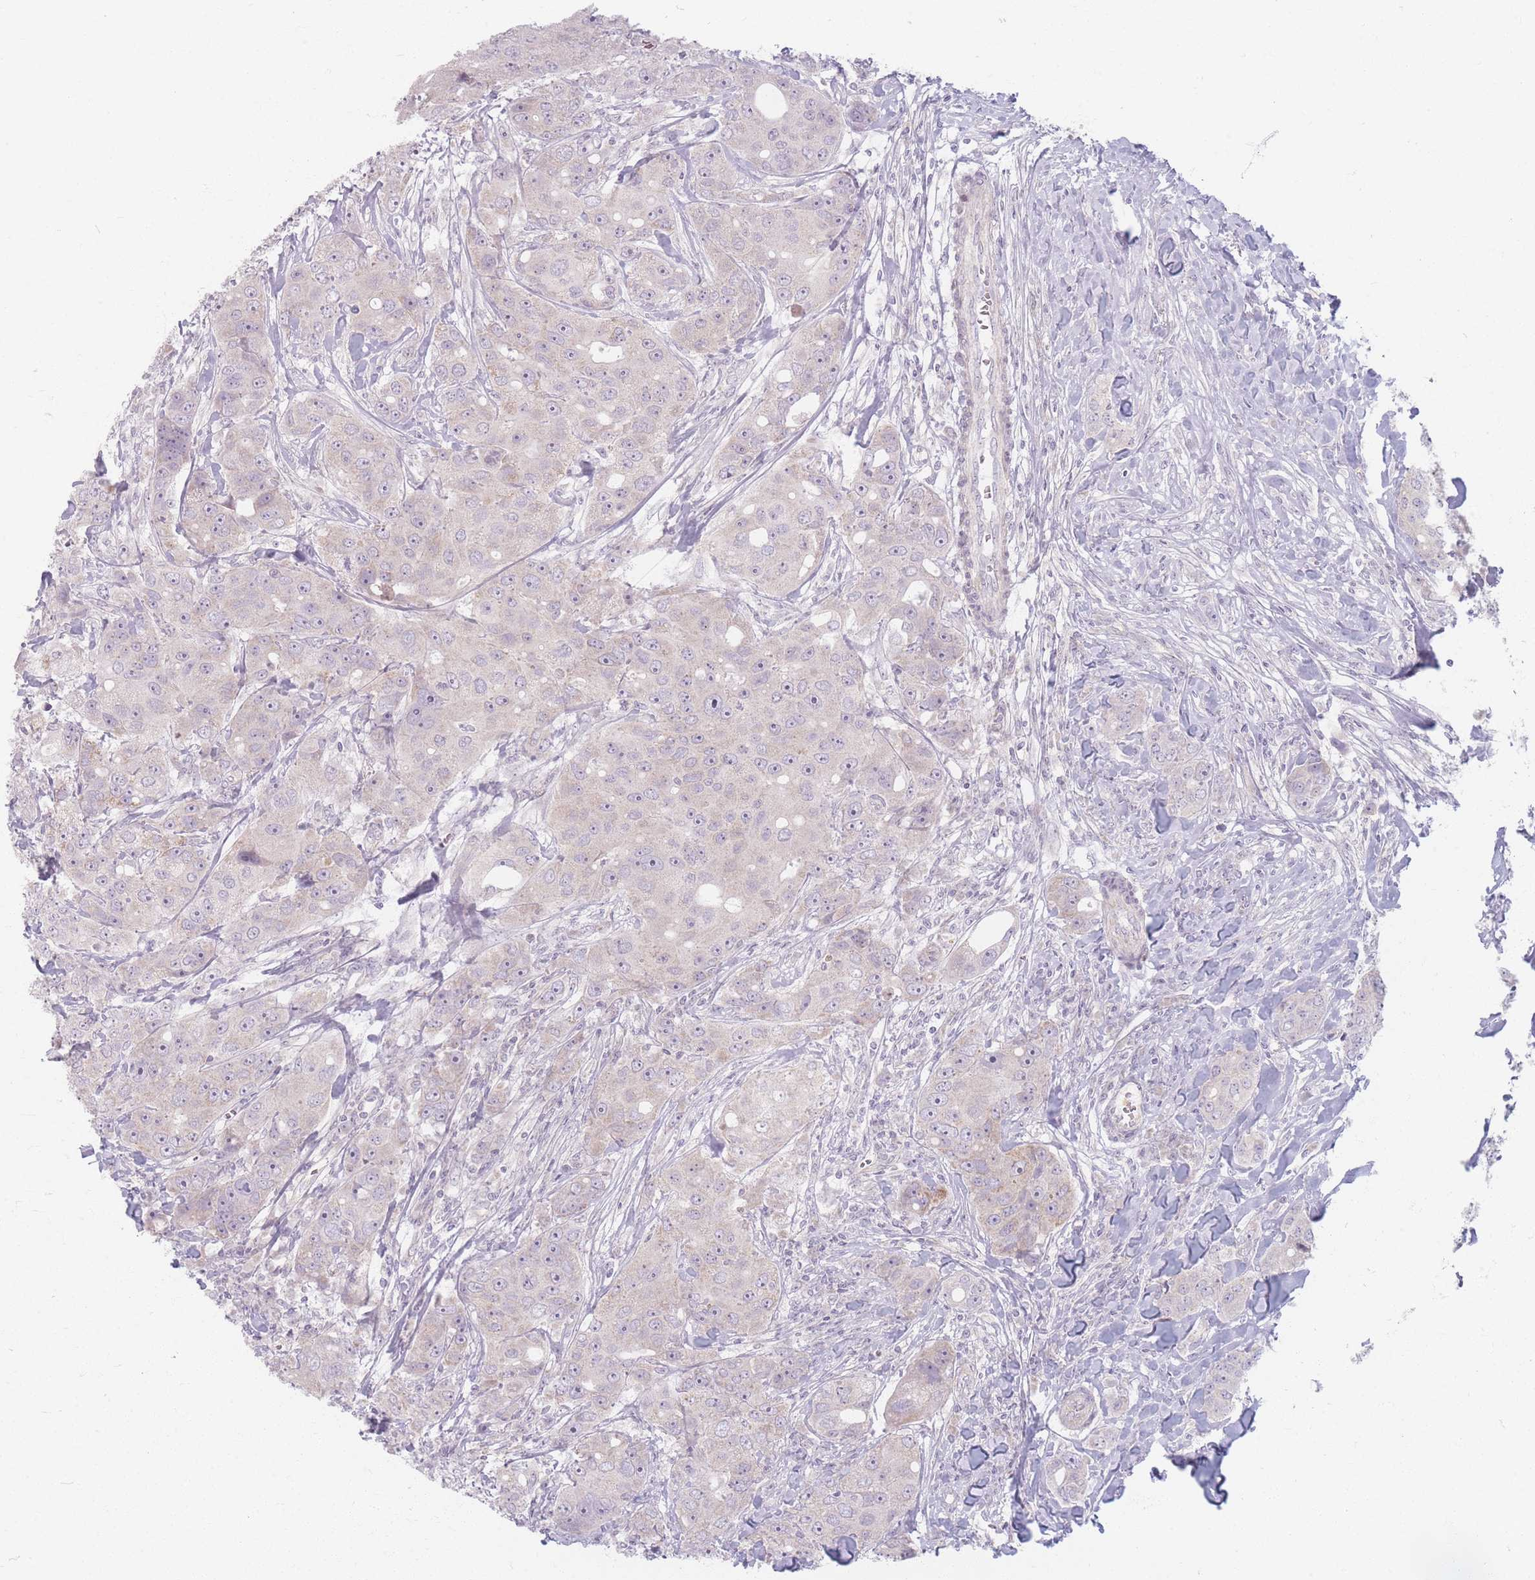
{"staining": {"intensity": "negative", "quantity": "none", "location": "none"}, "tissue": "breast cancer", "cell_type": "Tumor cells", "image_type": "cancer", "snomed": [{"axis": "morphology", "description": "Duct carcinoma"}, {"axis": "topography", "description": "Breast"}], "caption": "A high-resolution micrograph shows IHC staining of intraductal carcinoma (breast), which exhibits no significant positivity in tumor cells.", "gene": "CHCHD7", "patient": {"sex": "female", "age": 43}}